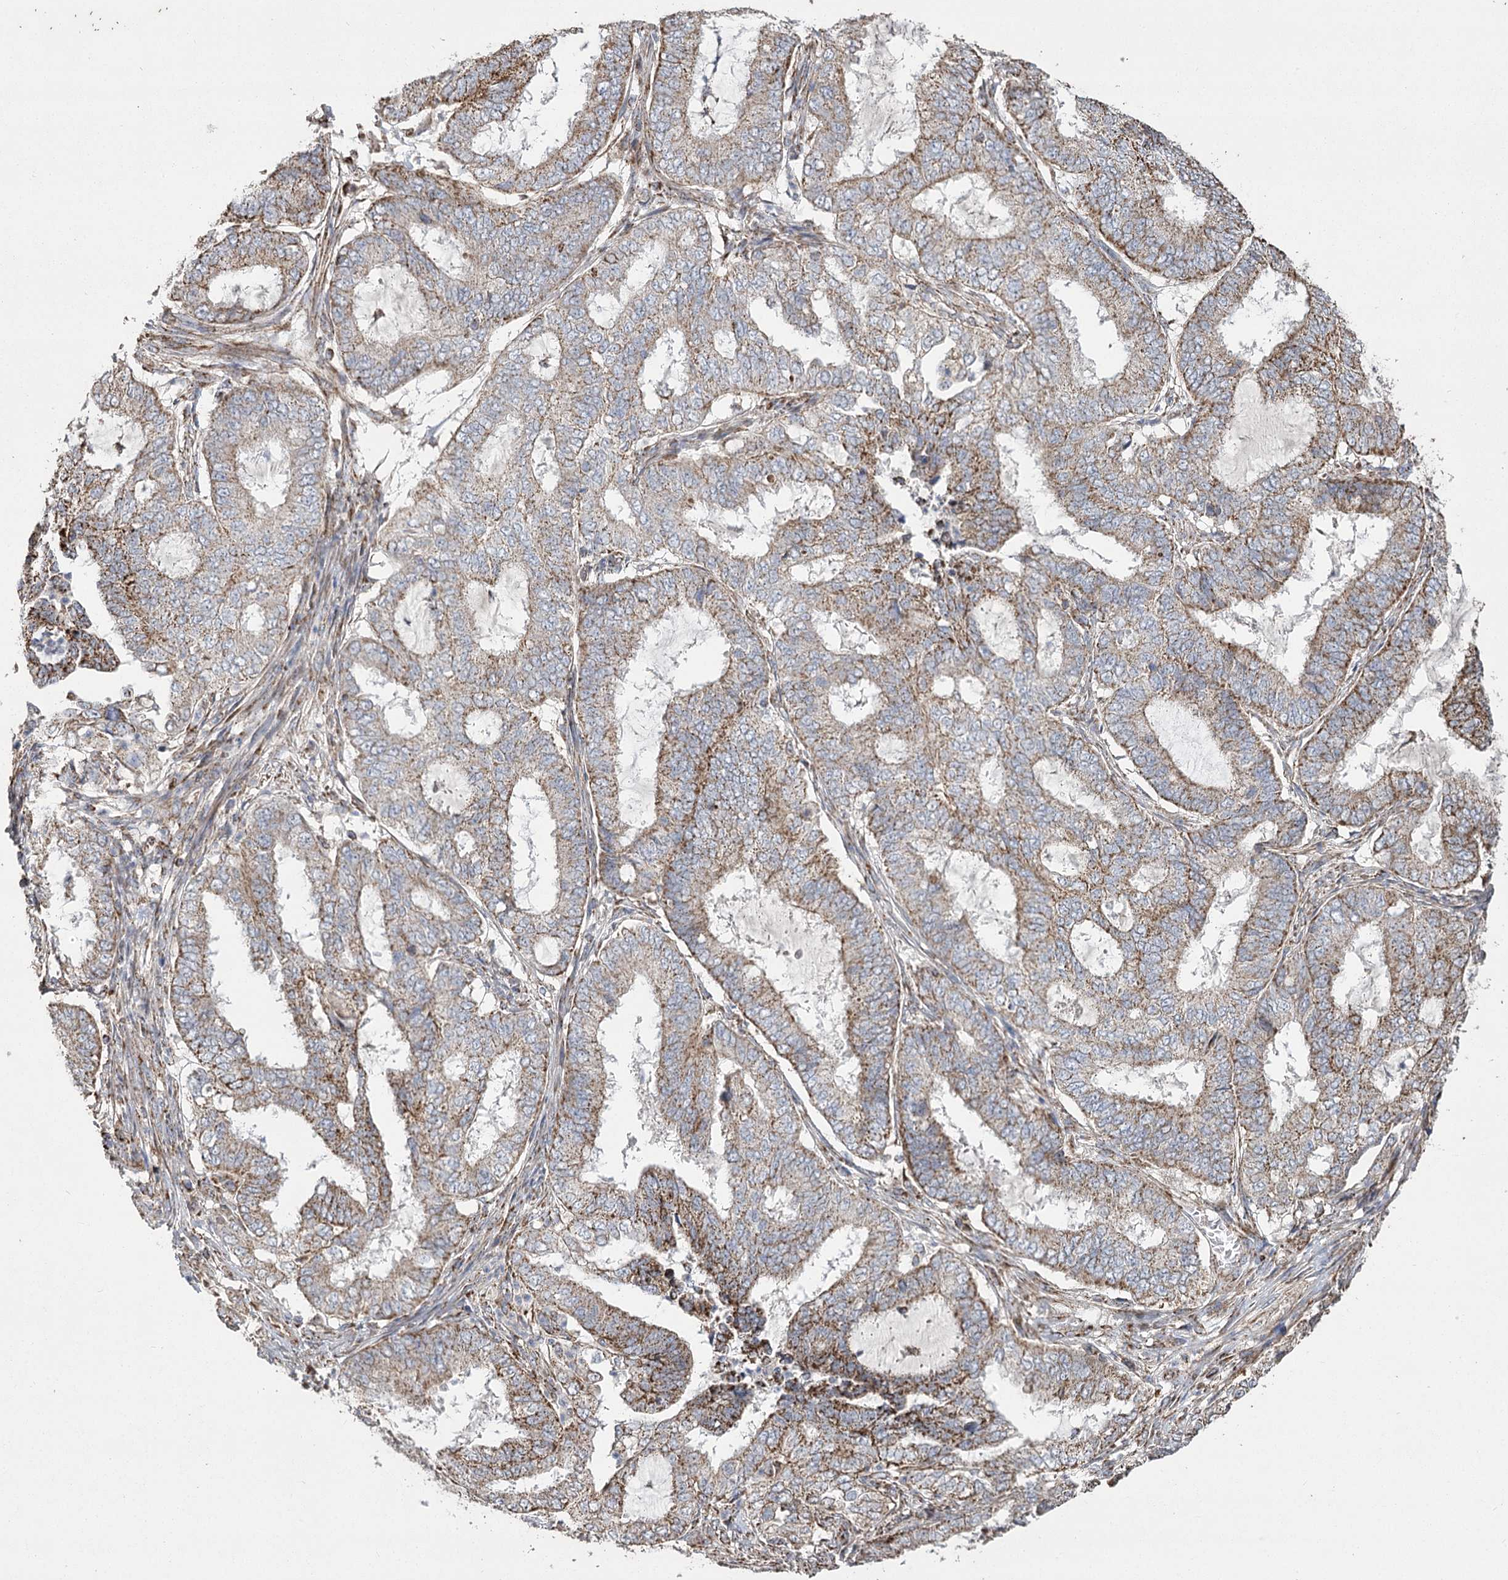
{"staining": {"intensity": "moderate", "quantity": ">75%", "location": "cytoplasmic/membranous"}, "tissue": "endometrial cancer", "cell_type": "Tumor cells", "image_type": "cancer", "snomed": [{"axis": "morphology", "description": "Adenocarcinoma, NOS"}, {"axis": "topography", "description": "Endometrium"}], "caption": "This histopathology image shows endometrial adenocarcinoma stained with immunohistochemistry (IHC) to label a protein in brown. The cytoplasmic/membranous of tumor cells show moderate positivity for the protein. Nuclei are counter-stained blue.", "gene": "RANBP3L", "patient": {"sex": "female", "age": 51}}